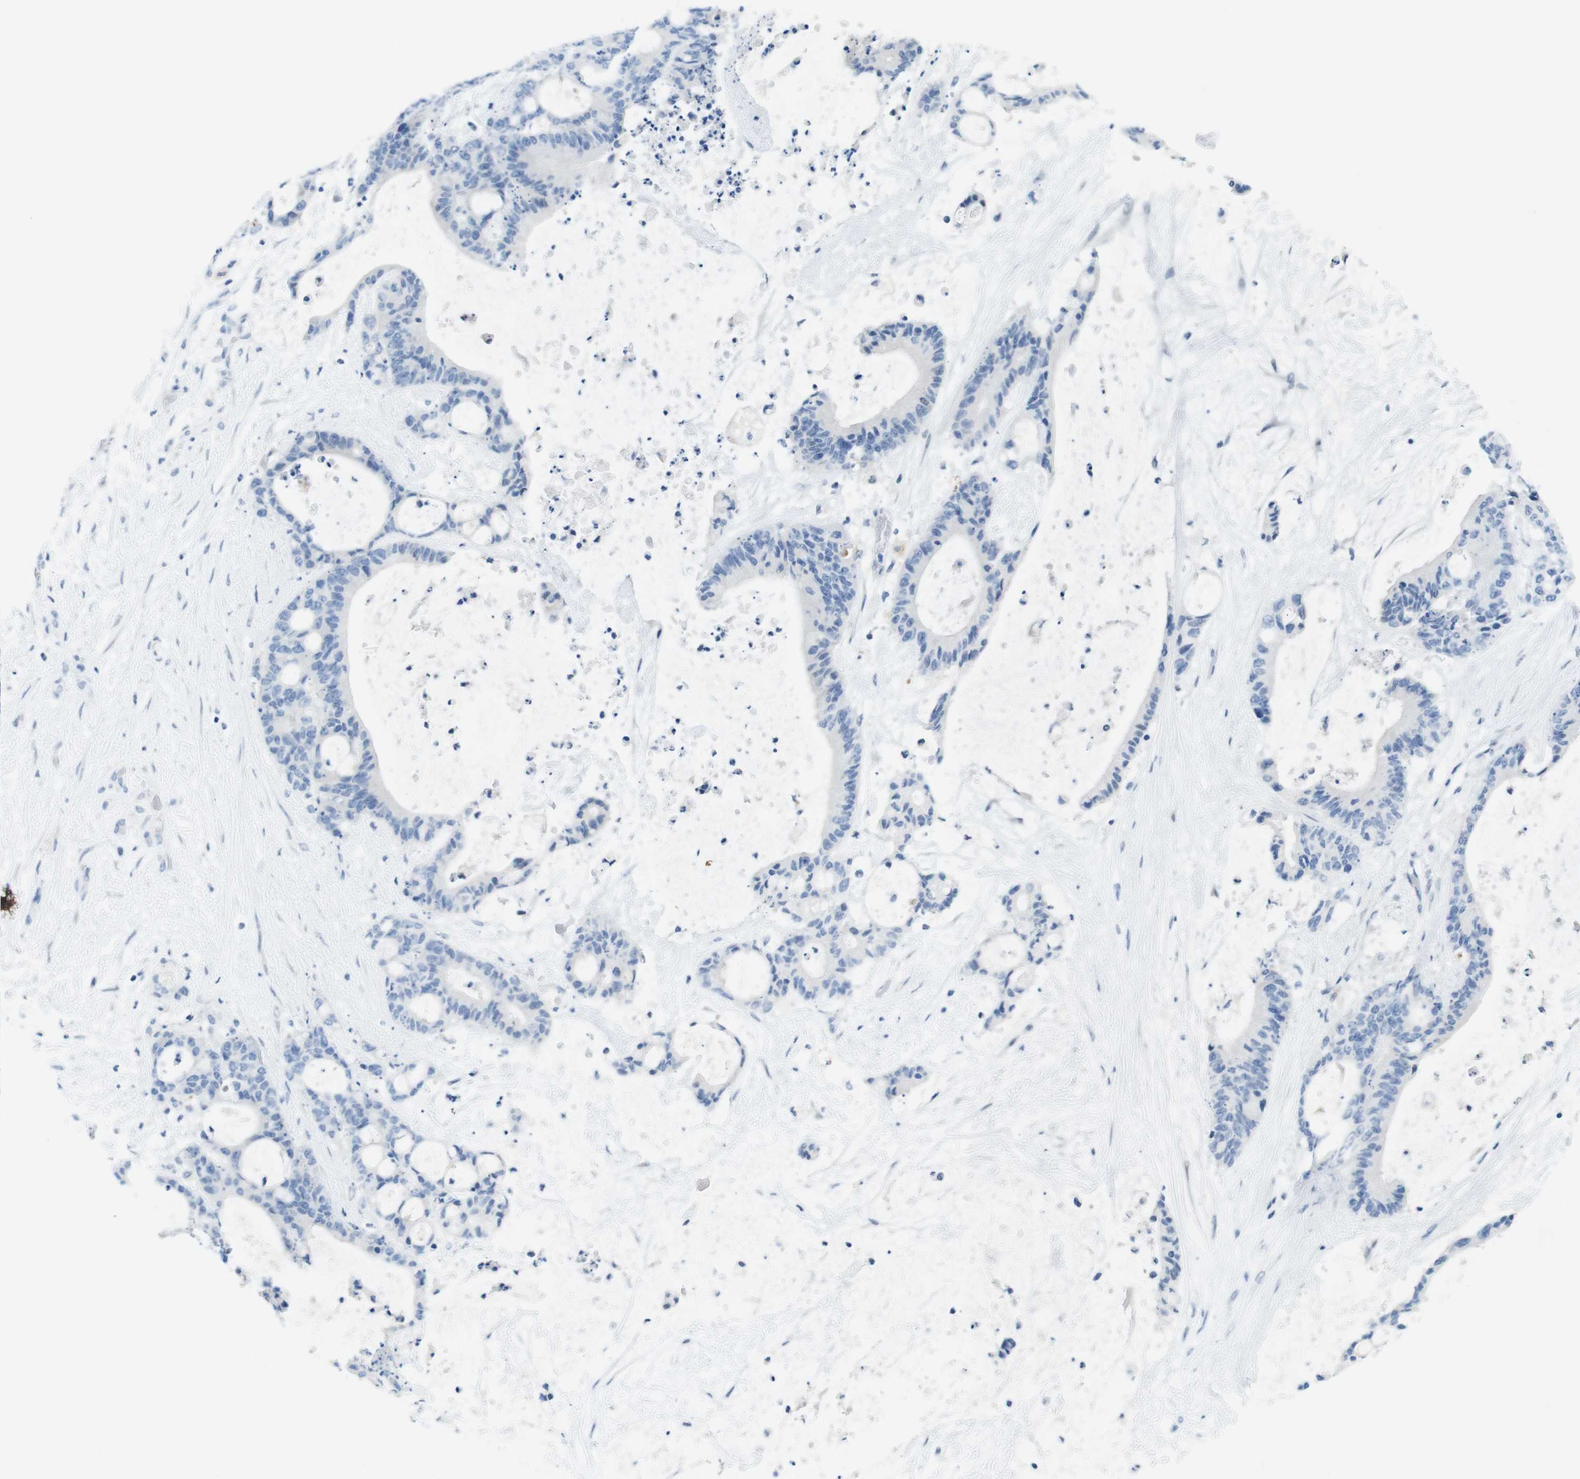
{"staining": {"intensity": "negative", "quantity": "none", "location": "none"}, "tissue": "liver cancer", "cell_type": "Tumor cells", "image_type": "cancer", "snomed": [{"axis": "morphology", "description": "Cholangiocarcinoma"}, {"axis": "topography", "description": "Liver"}], "caption": "Immunohistochemistry of human liver cancer (cholangiocarcinoma) demonstrates no expression in tumor cells.", "gene": "OPN1SW", "patient": {"sex": "female", "age": 73}}